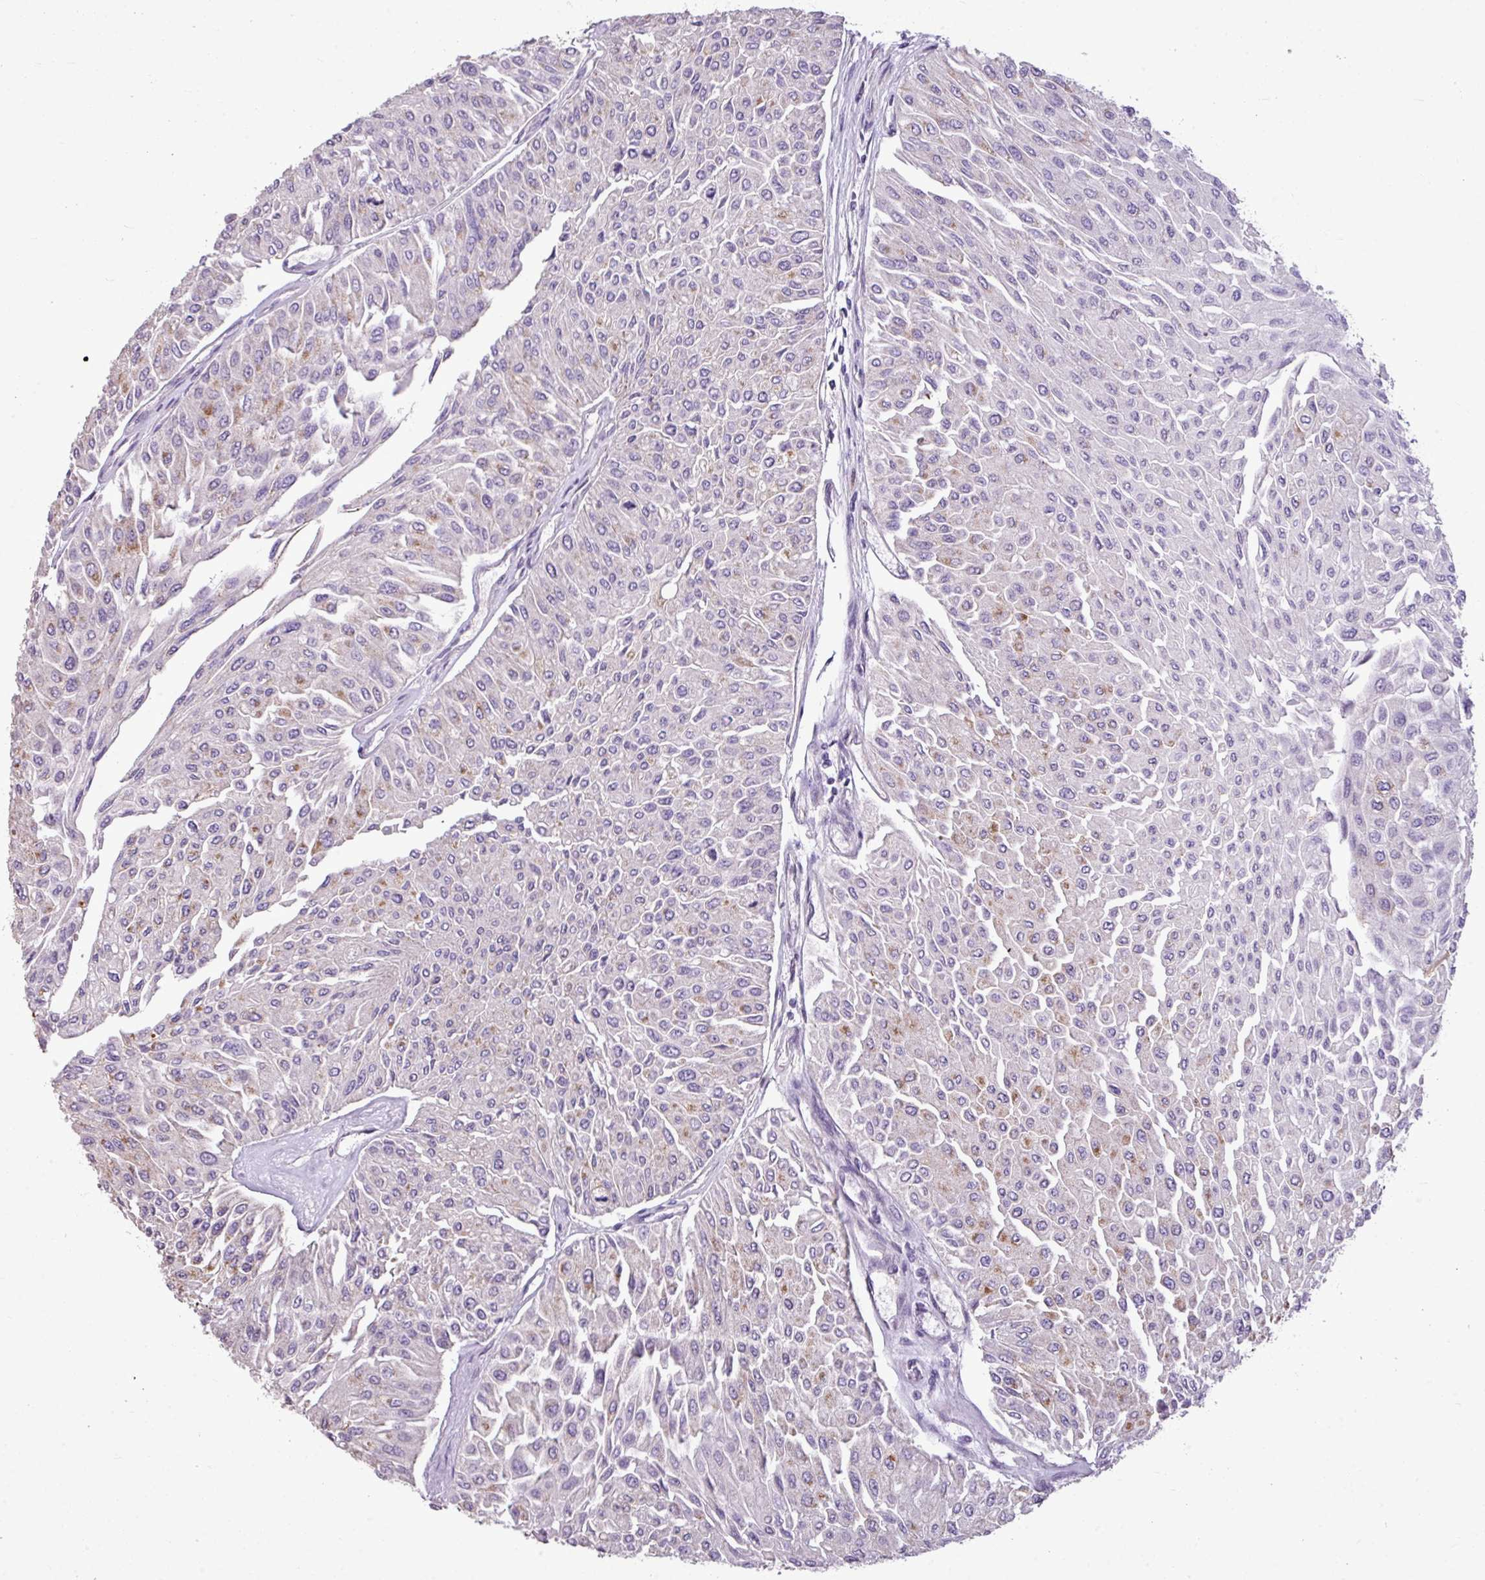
{"staining": {"intensity": "moderate", "quantity": "<25%", "location": "cytoplasmic/membranous"}, "tissue": "urothelial cancer", "cell_type": "Tumor cells", "image_type": "cancer", "snomed": [{"axis": "morphology", "description": "Urothelial carcinoma, Low grade"}, {"axis": "topography", "description": "Urinary bladder"}], "caption": "An image showing moderate cytoplasmic/membranous positivity in about <25% of tumor cells in urothelial cancer, as visualized by brown immunohistochemical staining.", "gene": "ALDH2", "patient": {"sex": "male", "age": 67}}